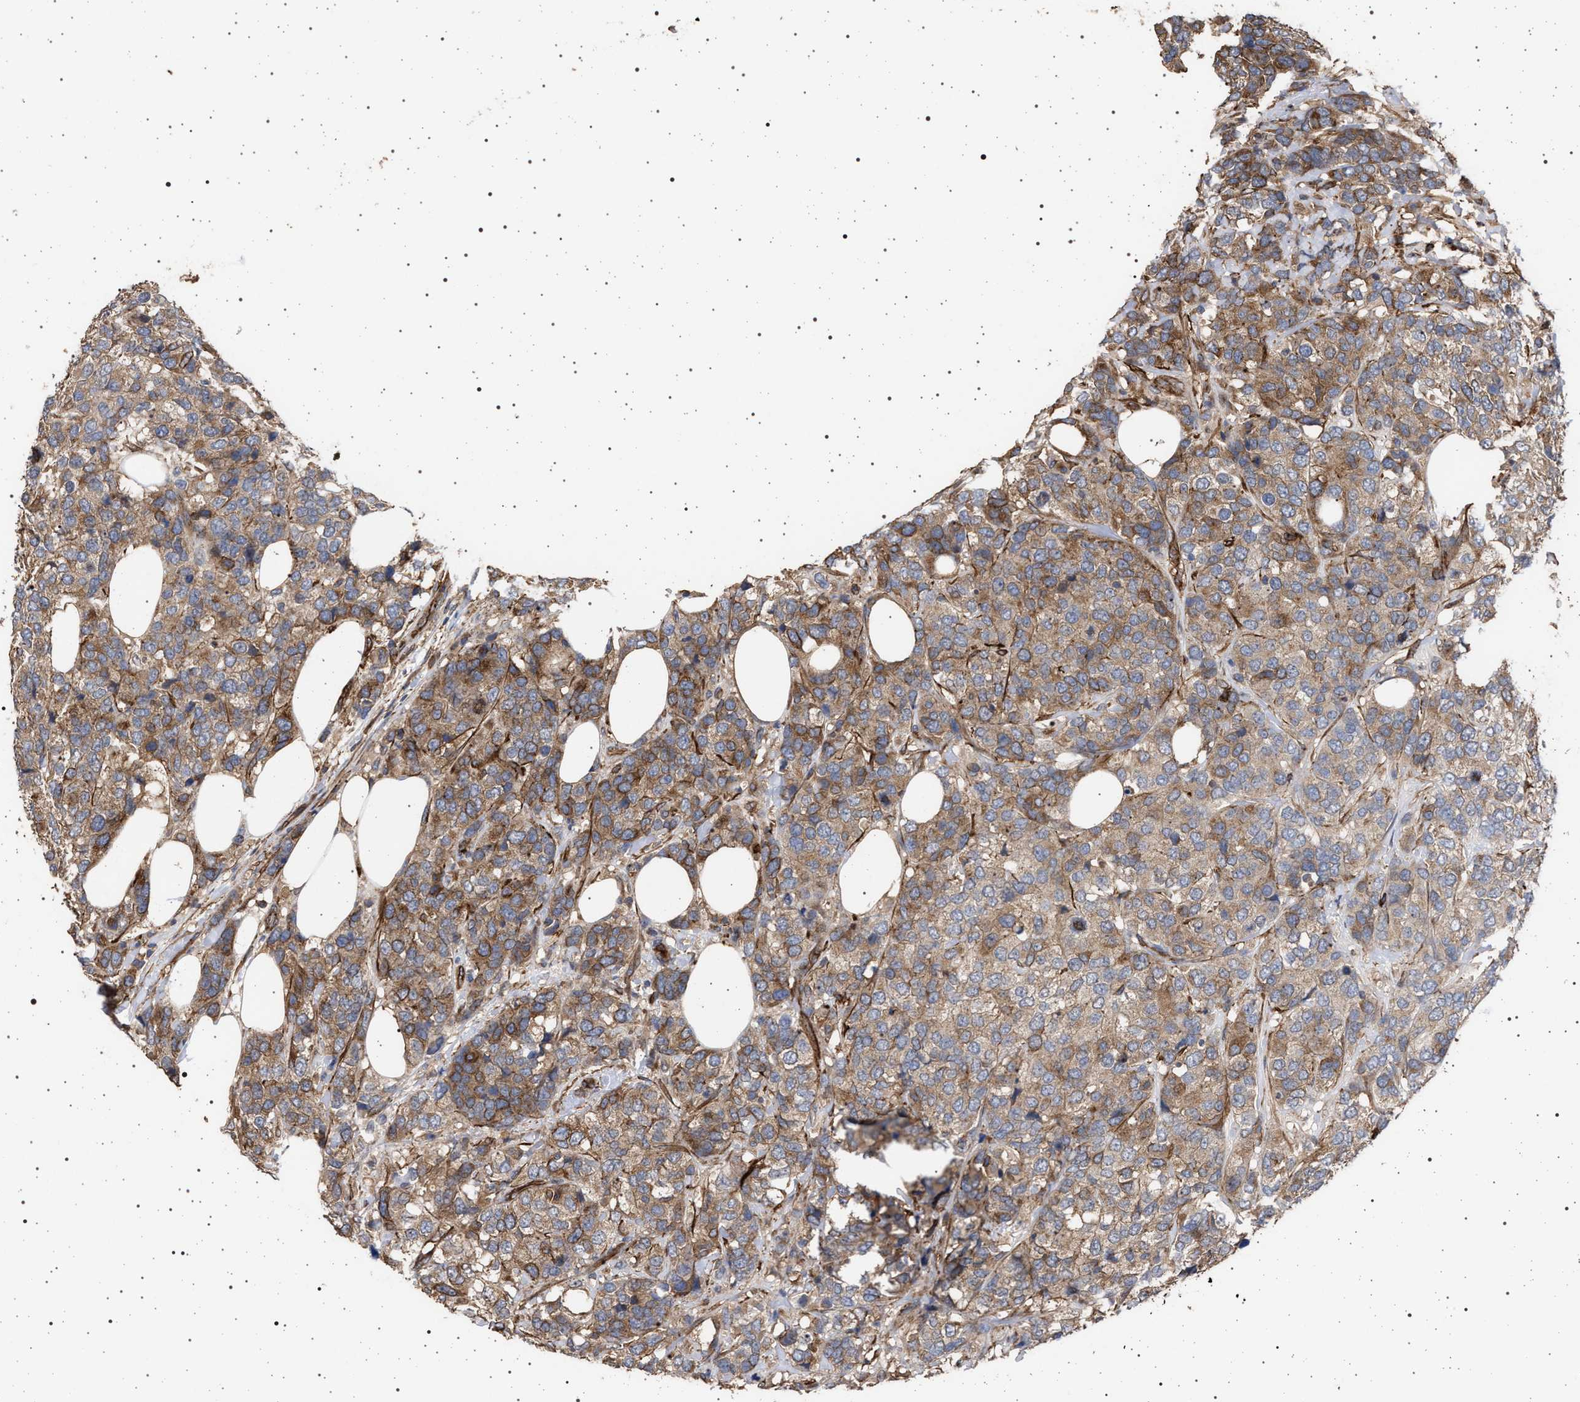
{"staining": {"intensity": "moderate", "quantity": ">75%", "location": "cytoplasmic/membranous"}, "tissue": "breast cancer", "cell_type": "Tumor cells", "image_type": "cancer", "snomed": [{"axis": "morphology", "description": "Lobular carcinoma"}, {"axis": "topography", "description": "Breast"}], "caption": "The image demonstrates staining of breast cancer (lobular carcinoma), revealing moderate cytoplasmic/membranous protein expression (brown color) within tumor cells.", "gene": "IFT20", "patient": {"sex": "female", "age": 59}}